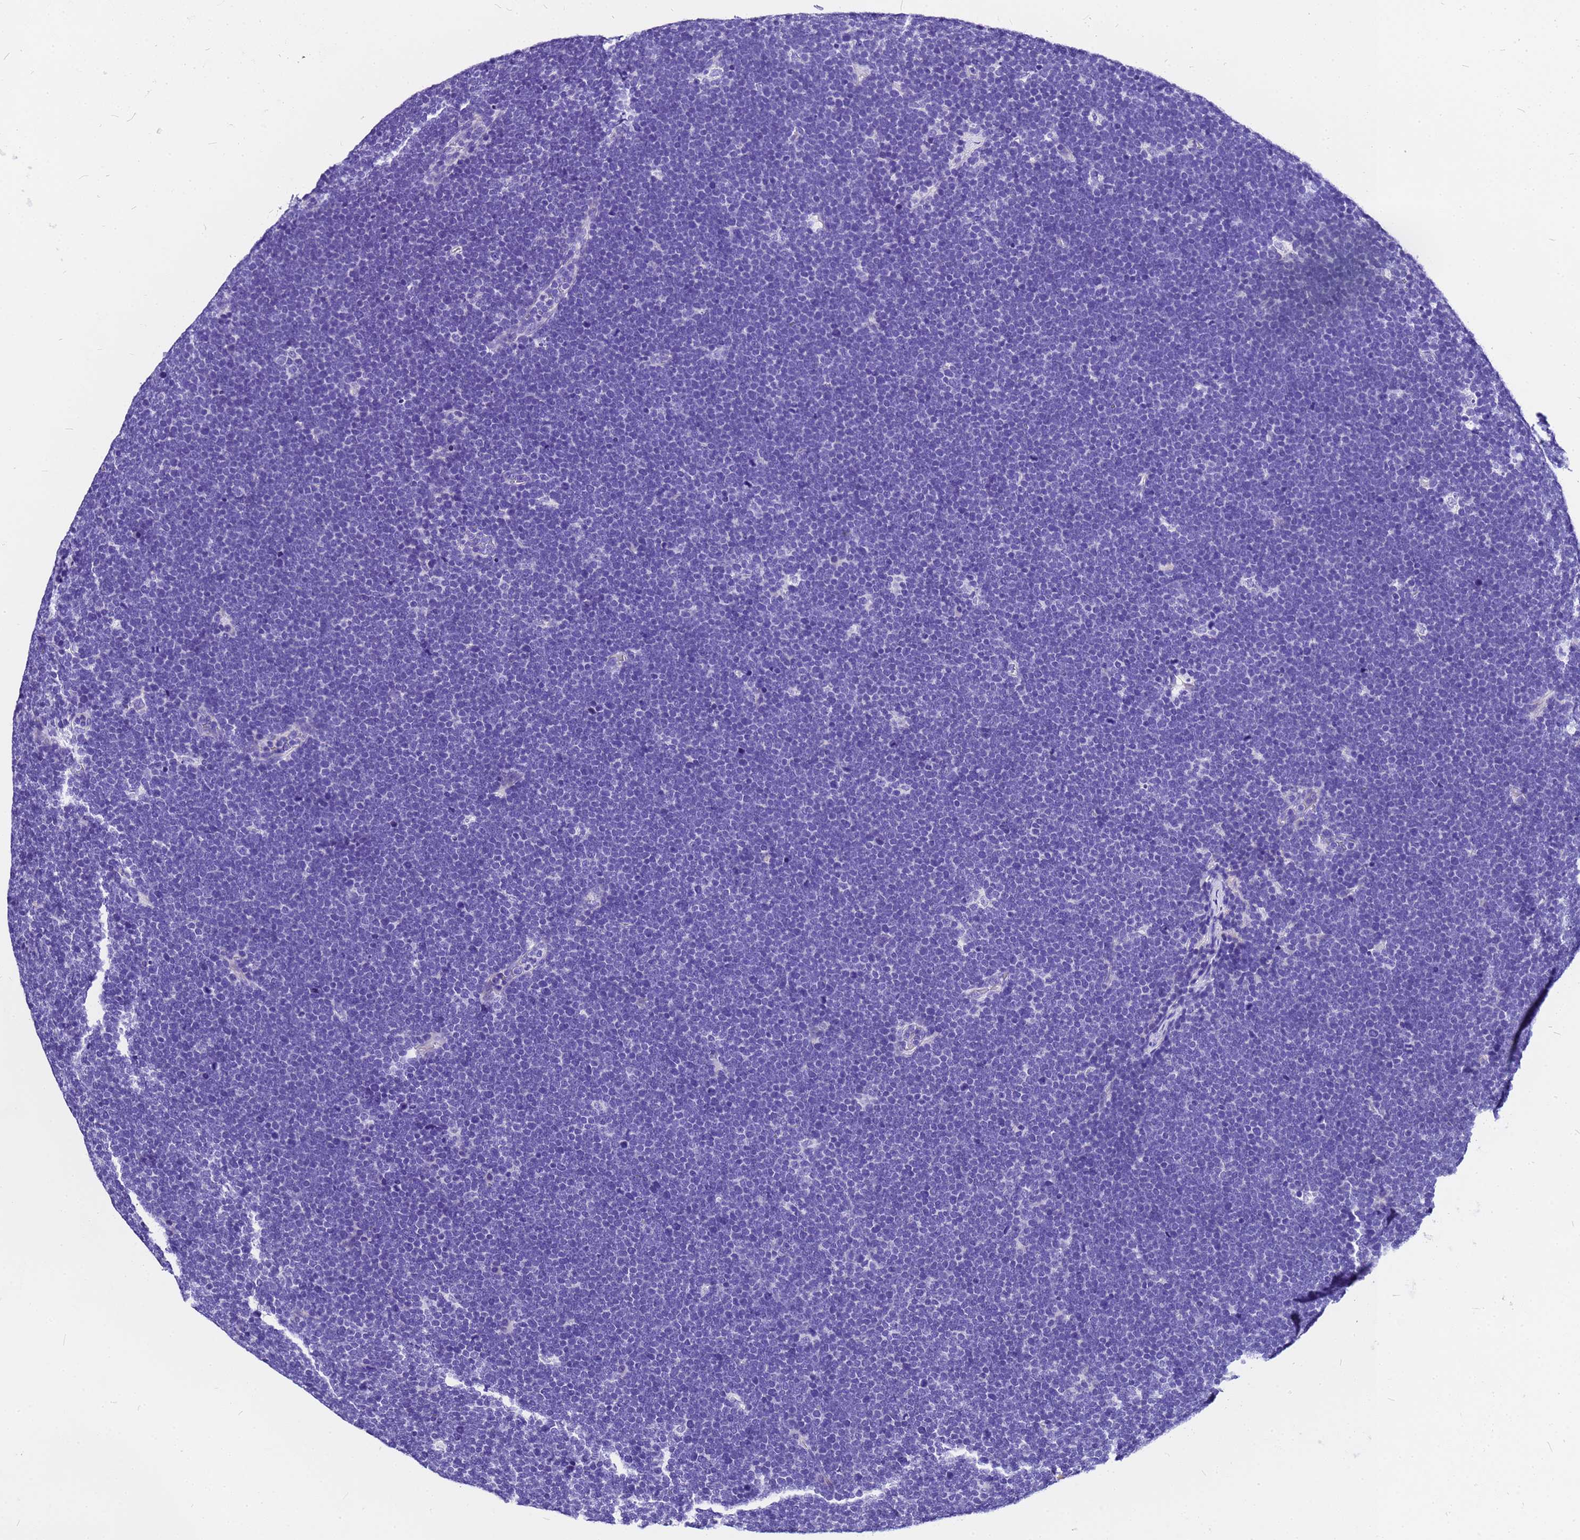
{"staining": {"intensity": "negative", "quantity": "none", "location": "none"}, "tissue": "lymphoma", "cell_type": "Tumor cells", "image_type": "cancer", "snomed": [{"axis": "morphology", "description": "Malignant lymphoma, non-Hodgkin's type, High grade"}, {"axis": "topography", "description": "Lymph node"}], "caption": "DAB immunohistochemical staining of malignant lymphoma, non-Hodgkin's type (high-grade) reveals no significant expression in tumor cells.", "gene": "HERC4", "patient": {"sex": "male", "age": 13}}